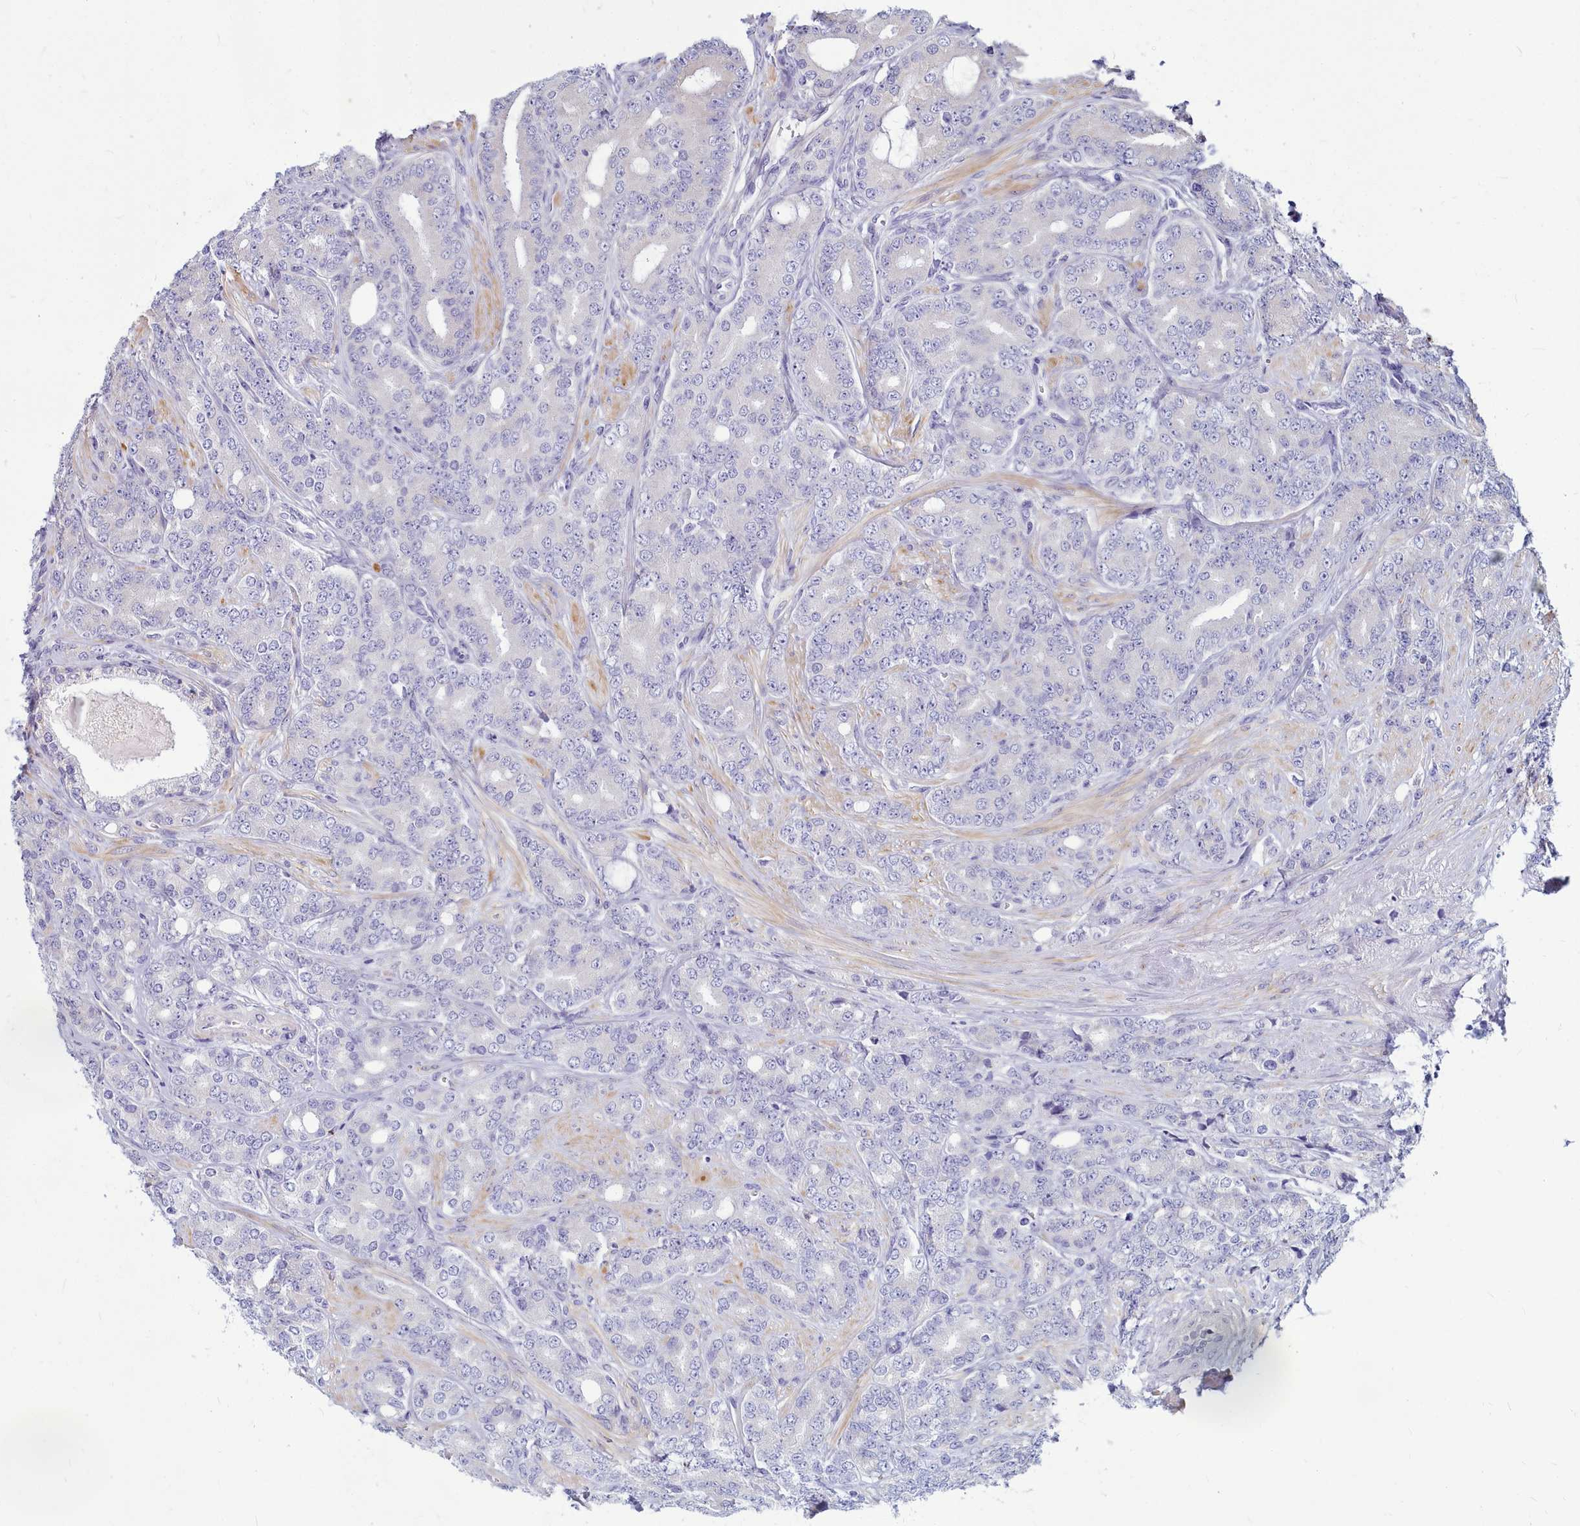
{"staining": {"intensity": "negative", "quantity": "none", "location": "none"}, "tissue": "prostate cancer", "cell_type": "Tumor cells", "image_type": "cancer", "snomed": [{"axis": "morphology", "description": "Adenocarcinoma, High grade"}, {"axis": "topography", "description": "Prostate"}], "caption": "Prostate cancer stained for a protein using IHC demonstrates no staining tumor cells.", "gene": "SMPD4", "patient": {"sex": "male", "age": 62}}